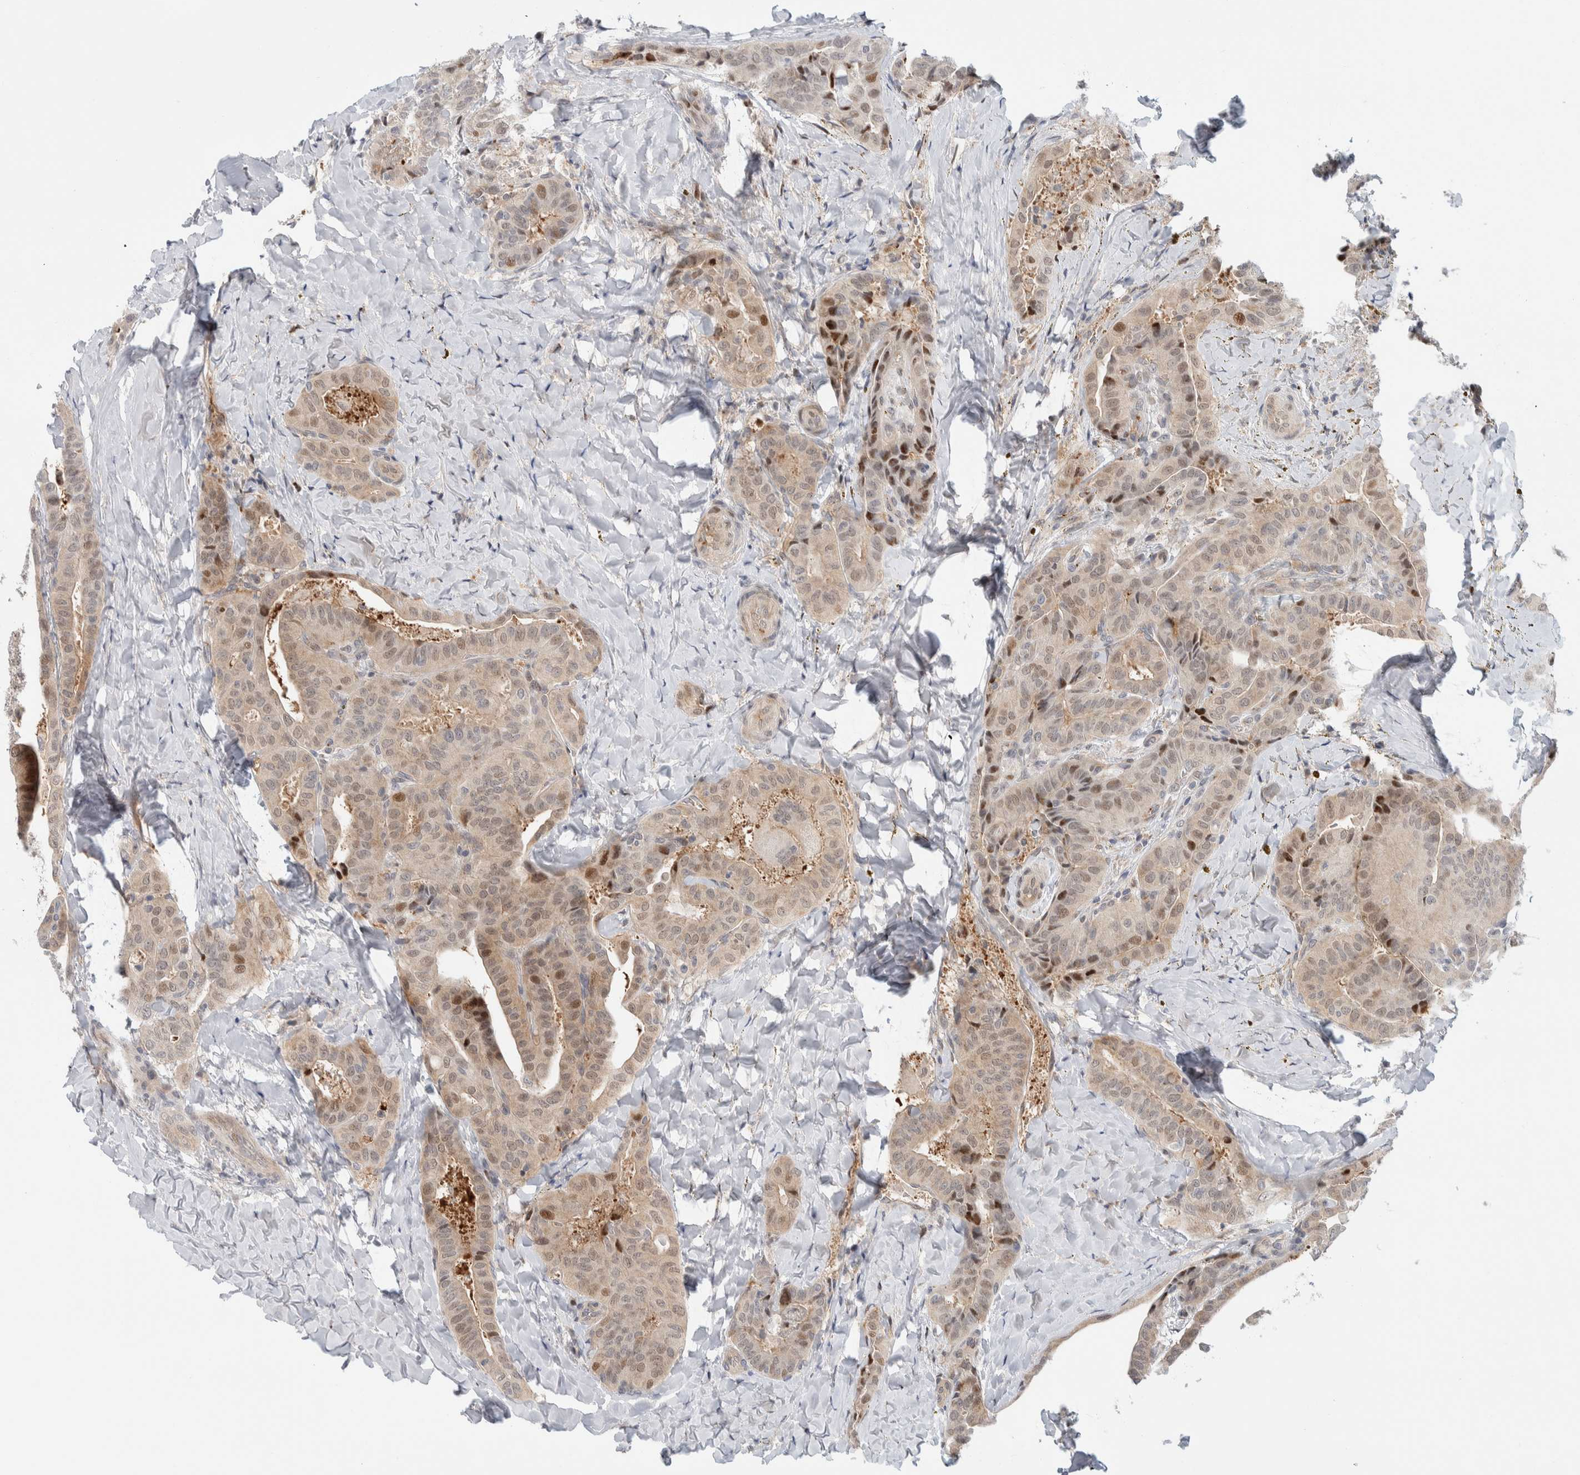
{"staining": {"intensity": "weak", "quantity": ">75%", "location": "cytoplasmic/membranous,nuclear"}, "tissue": "thyroid cancer", "cell_type": "Tumor cells", "image_type": "cancer", "snomed": [{"axis": "morphology", "description": "Papillary adenocarcinoma, NOS"}, {"axis": "topography", "description": "Thyroid gland"}], "caption": "Immunohistochemical staining of human thyroid cancer reveals low levels of weak cytoplasmic/membranous and nuclear protein staining in approximately >75% of tumor cells.", "gene": "NCR3LG1", "patient": {"sex": "male", "age": 77}}